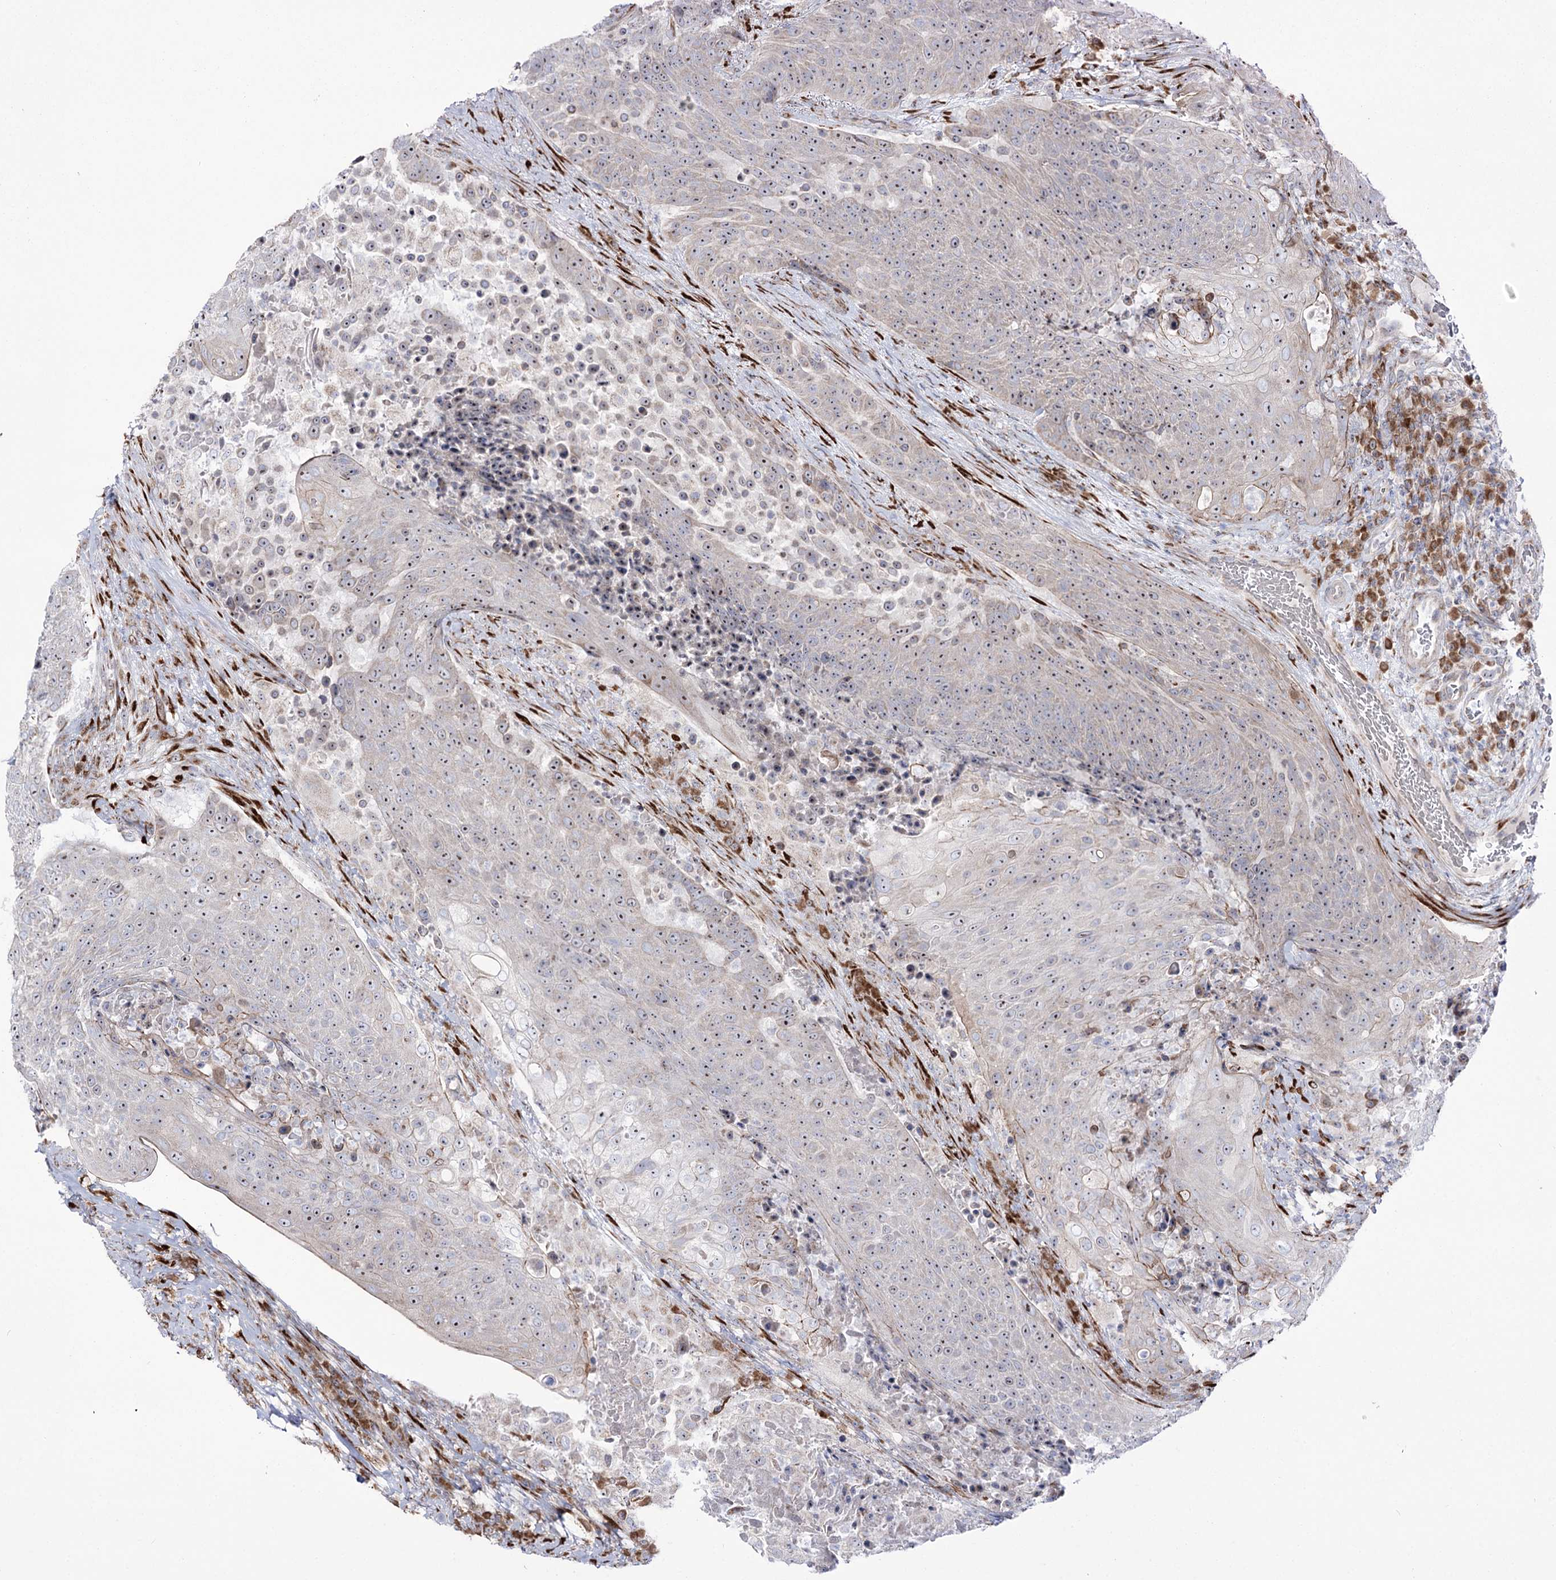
{"staining": {"intensity": "negative", "quantity": "none", "location": "none"}, "tissue": "urothelial cancer", "cell_type": "Tumor cells", "image_type": "cancer", "snomed": [{"axis": "morphology", "description": "Urothelial carcinoma, High grade"}, {"axis": "topography", "description": "Urinary bladder"}], "caption": "This is an immunohistochemistry (IHC) micrograph of high-grade urothelial carcinoma. There is no expression in tumor cells.", "gene": "METTL5", "patient": {"sex": "female", "age": 63}}